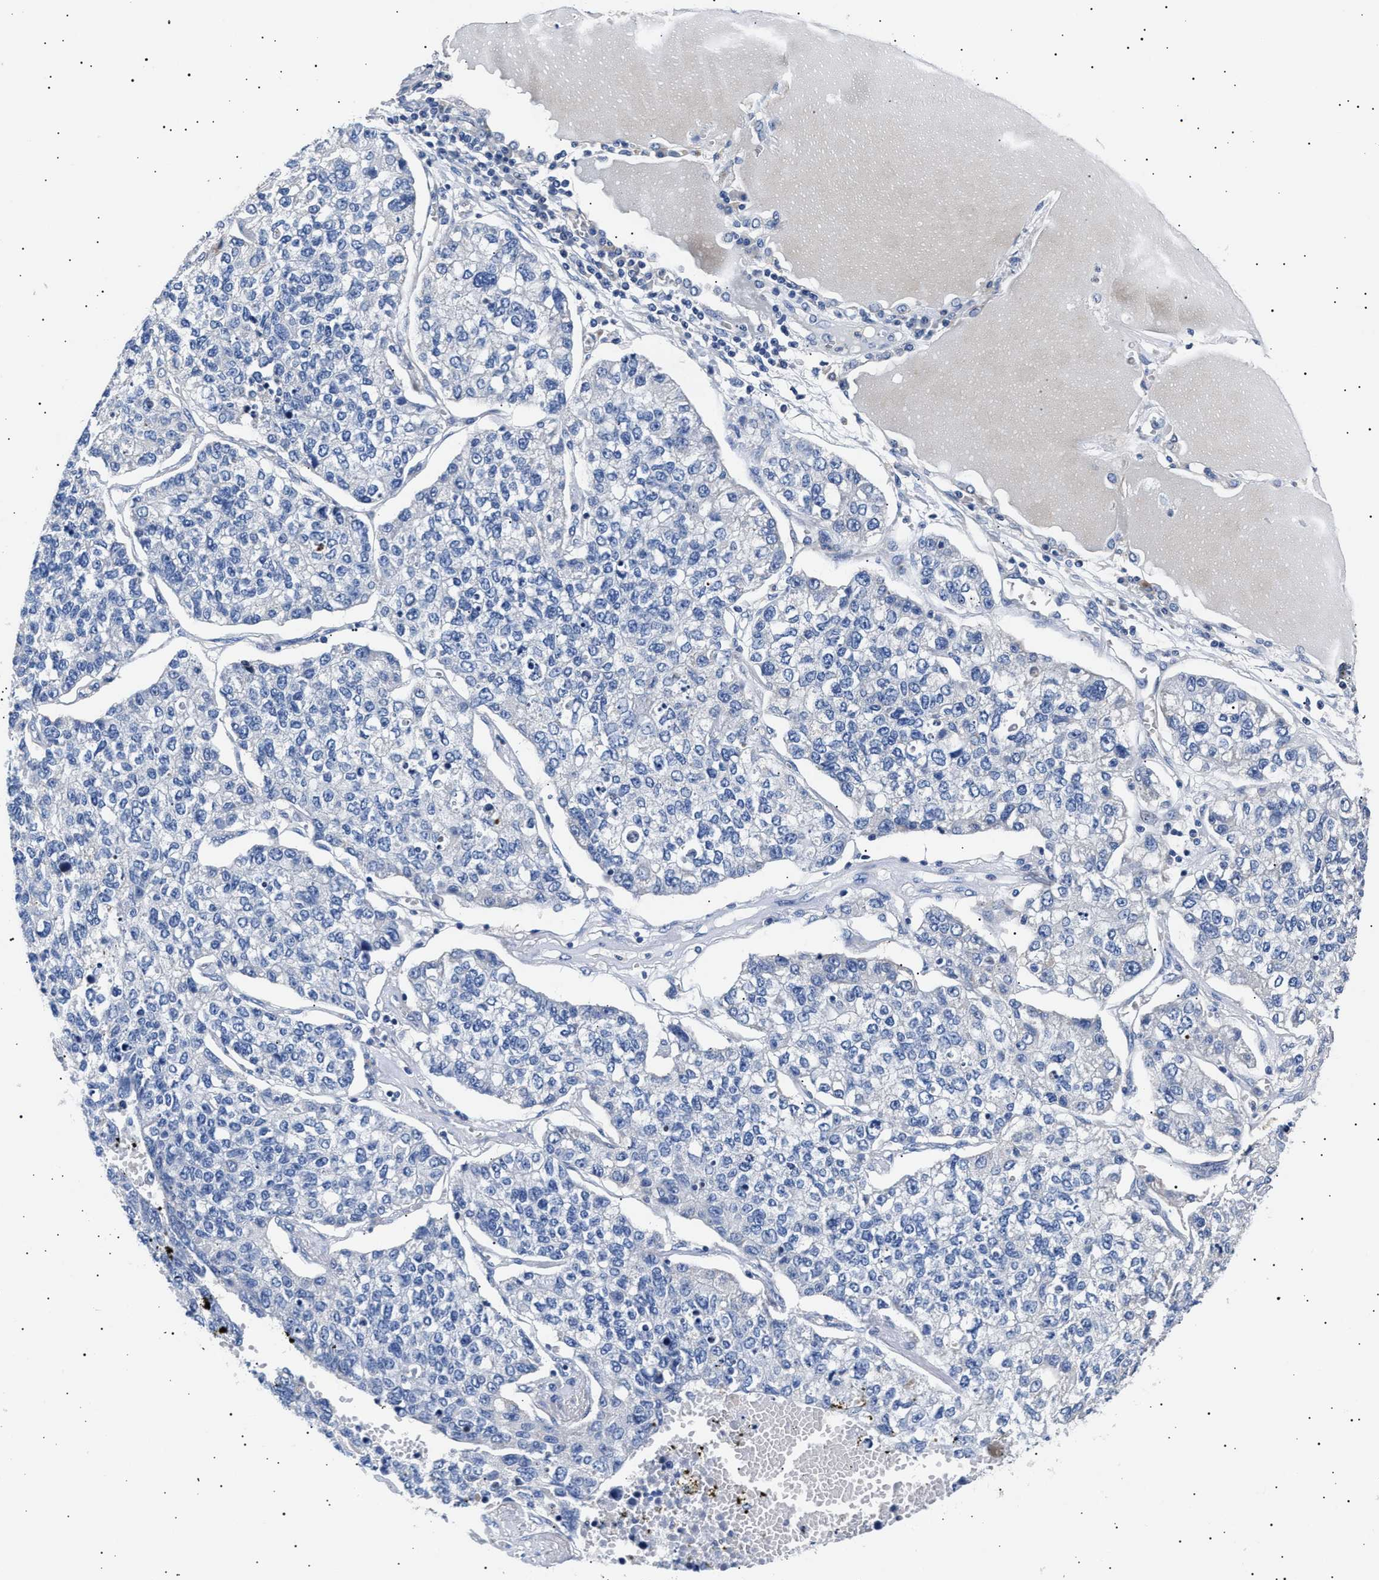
{"staining": {"intensity": "negative", "quantity": "none", "location": "none"}, "tissue": "lung cancer", "cell_type": "Tumor cells", "image_type": "cancer", "snomed": [{"axis": "morphology", "description": "Adenocarcinoma, NOS"}, {"axis": "topography", "description": "Lung"}], "caption": "The photomicrograph exhibits no staining of tumor cells in lung cancer (adenocarcinoma).", "gene": "HEMGN", "patient": {"sex": "male", "age": 49}}